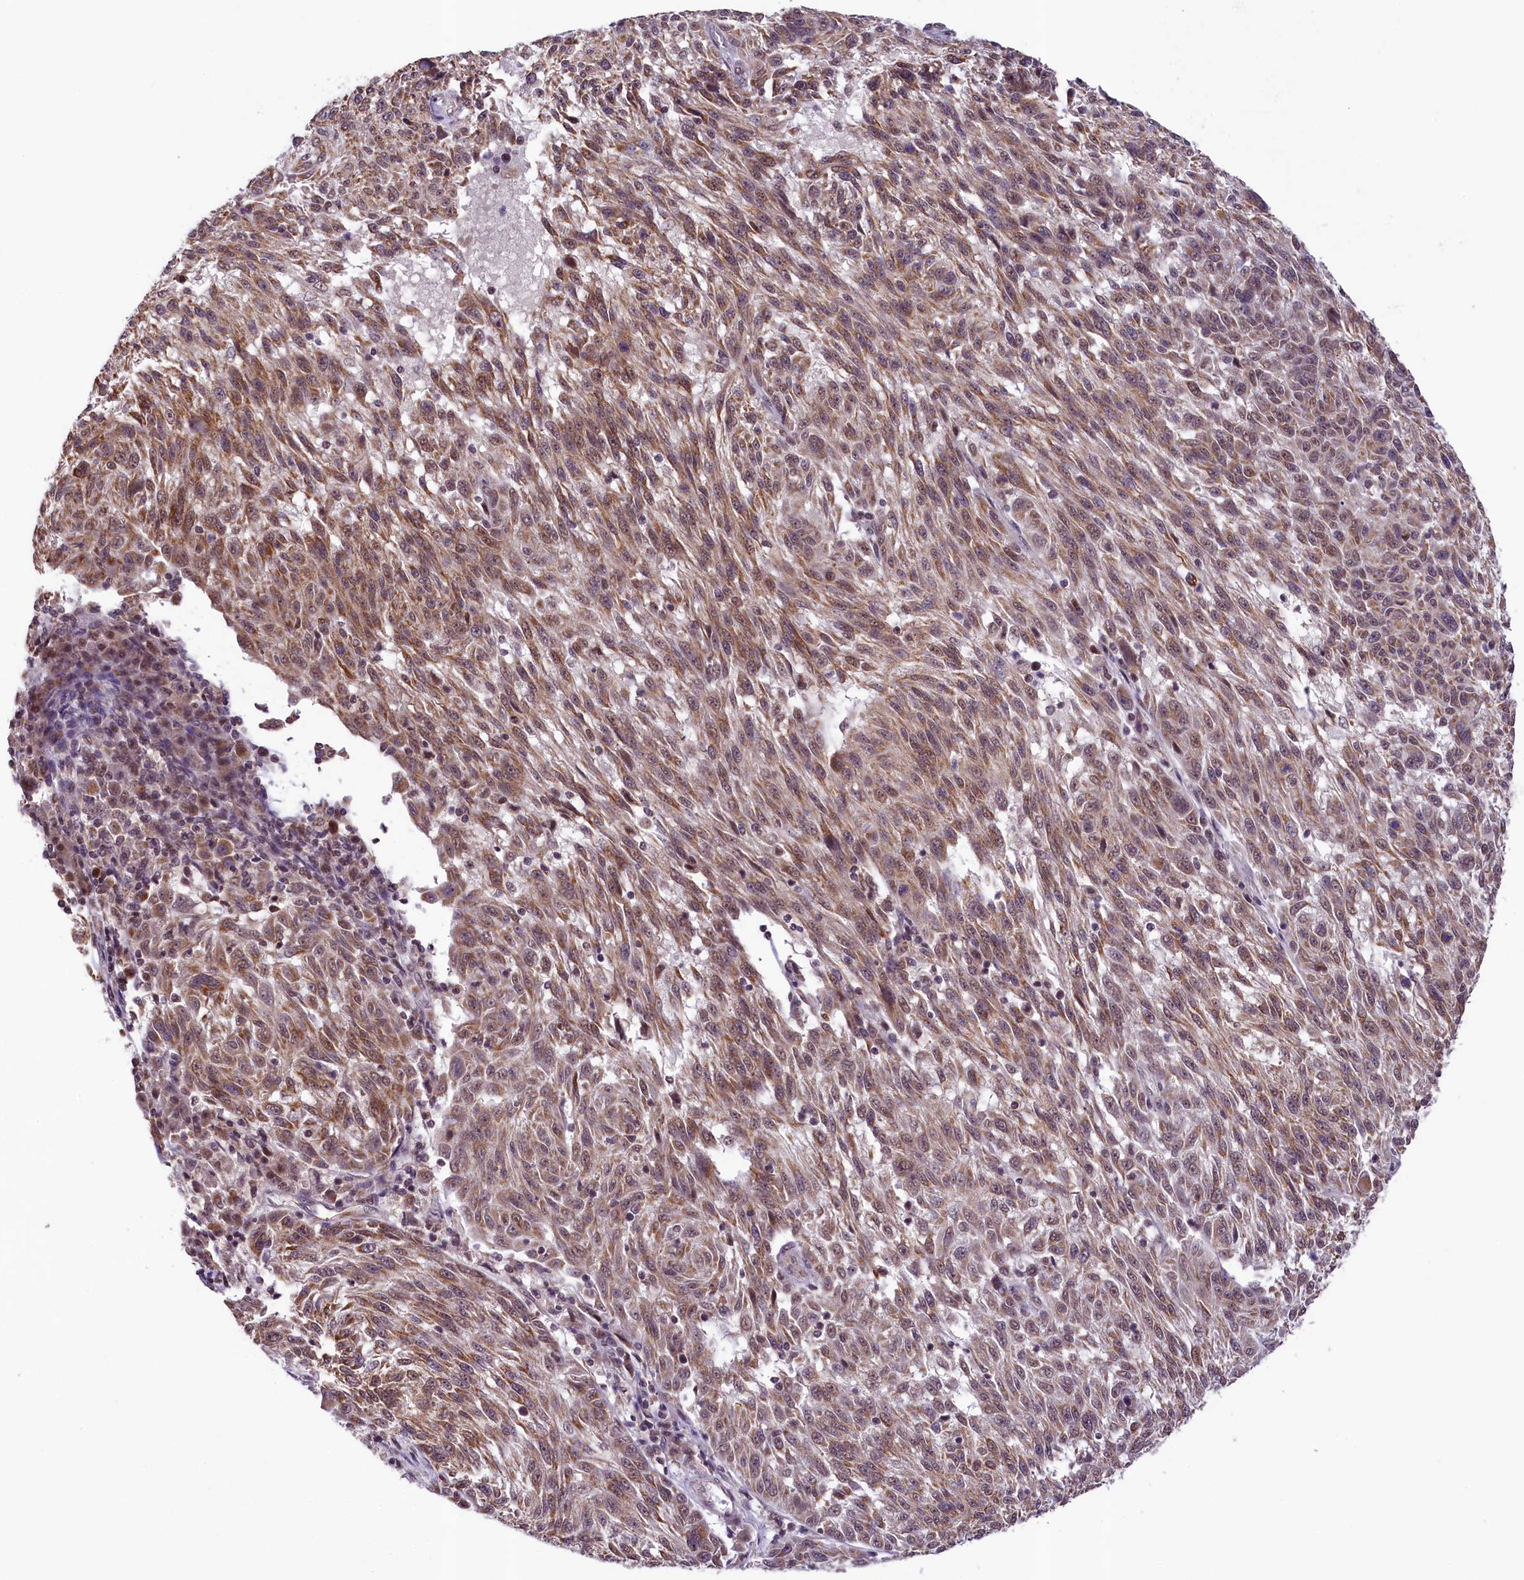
{"staining": {"intensity": "moderate", "quantity": ">75%", "location": "cytoplasmic/membranous,nuclear"}, "tissue": "melanoma", "cell_type": "Tumor cells", "image_type": "cancer", "snomed": [{"axis": "morphology", "description": "Malignant melanoma, NOS"}, {"axis": "topography", "description": "Skin"}], "caption": "Malignant melanoma tissue demonstrates moderate cytoplasmic/membranous and nuclear expression in approximately >75% of tumor cells", "gene": "PAF1", "patient": {"sex": "male", "age": 53}}